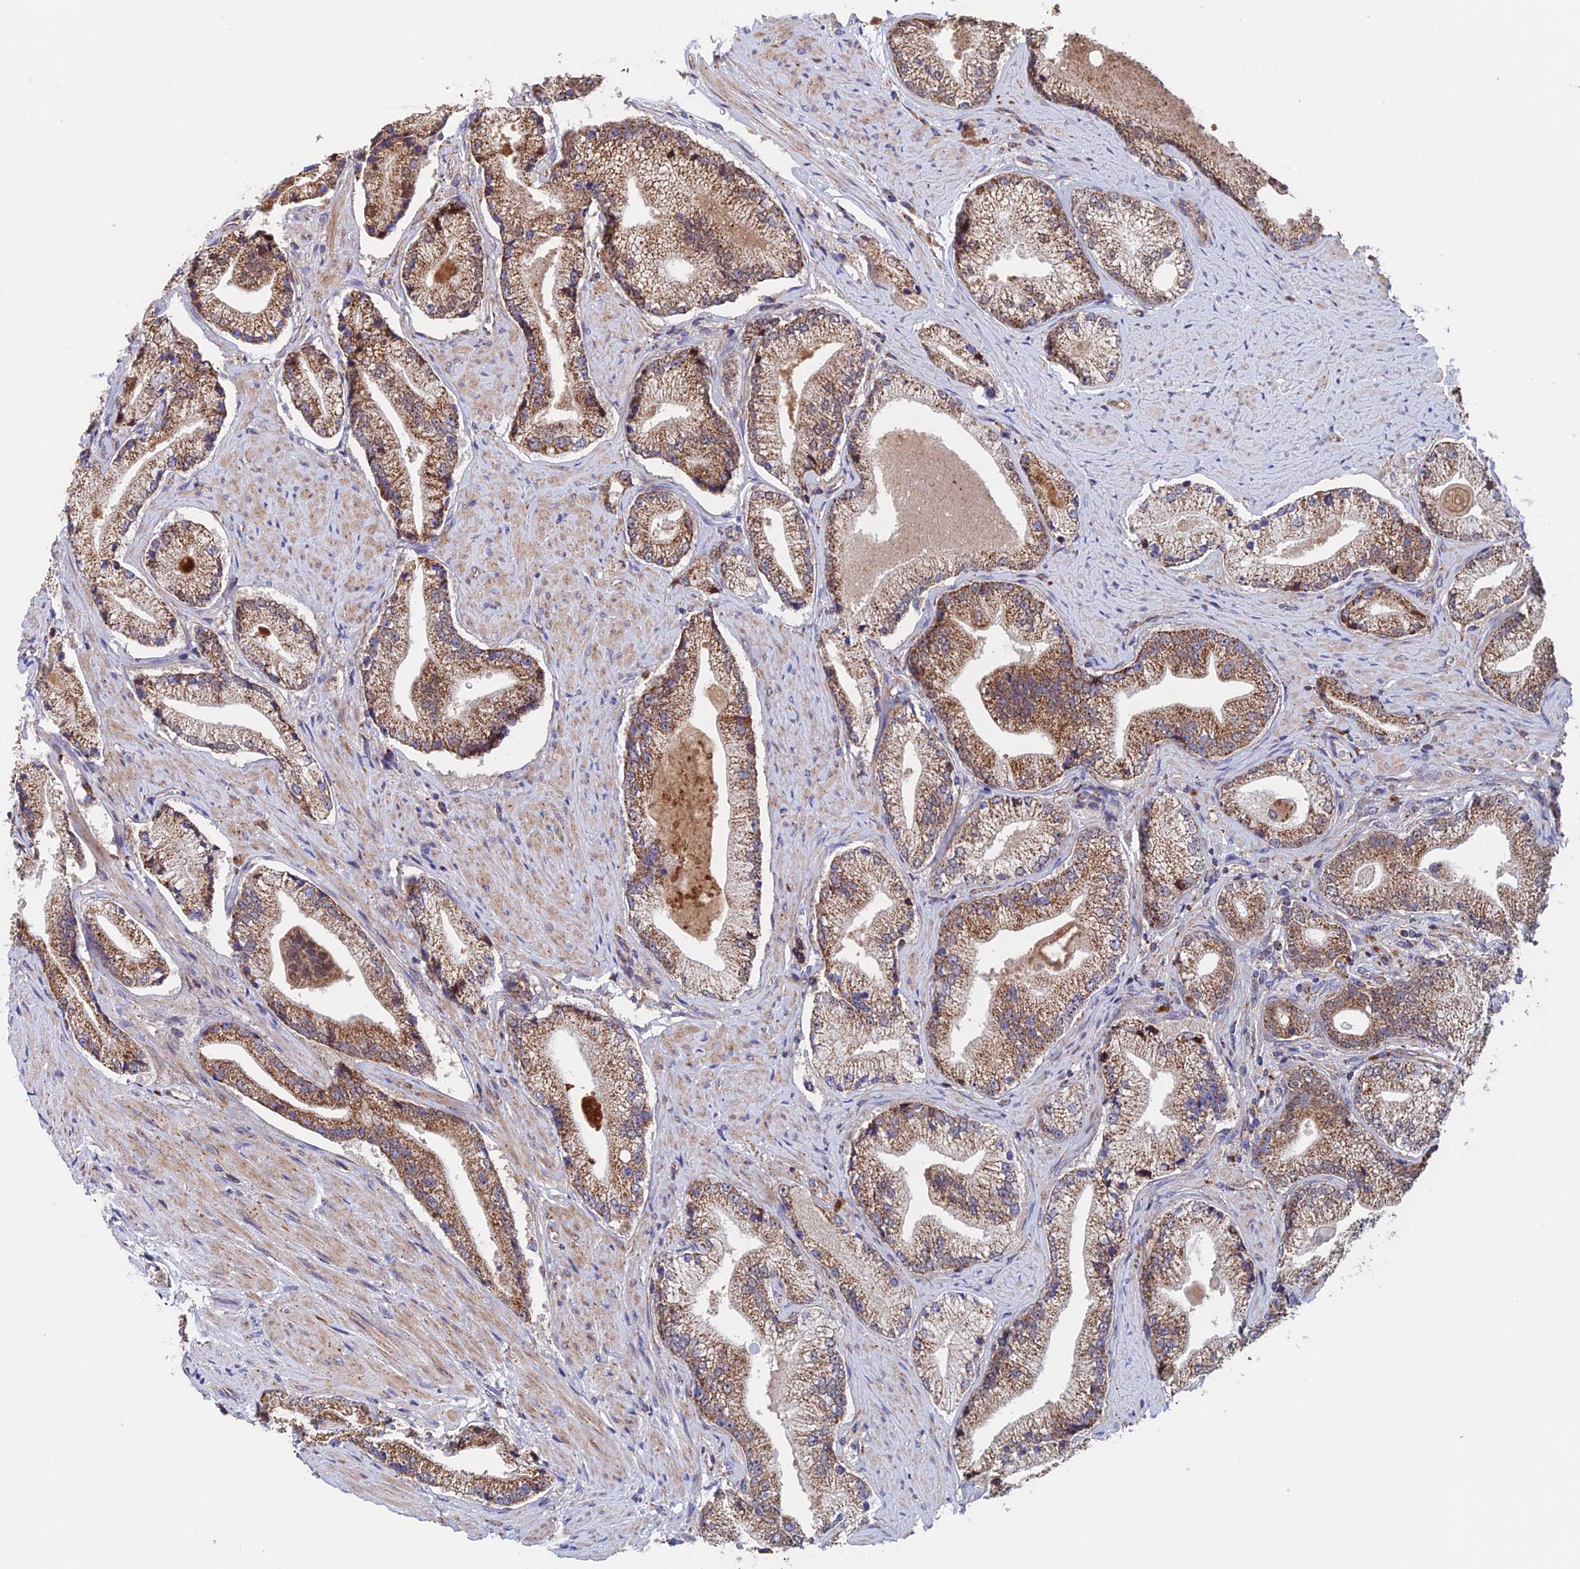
{"staining": {"intensity": "moderate", "quantity": "25%-75%", "location": "cytoplasmic/membranous"}, "tissue": "prostate cancer", "cell_type": "Tumor cells", "image_type": "cancer", "snomed": [{"axis": "morphology", "description": "Adenocarcinoma, High grade"}, {"axis": "topography", "description": "Prostate"}], "caption": "IHC of prostate cancer demonstrates medium levels of moderate cytoplasmic/membranous expression in approximately 25%-75% of tumor cells.", "gene": "MRPL1", "patient": {"sex": "male", "age": 67}}